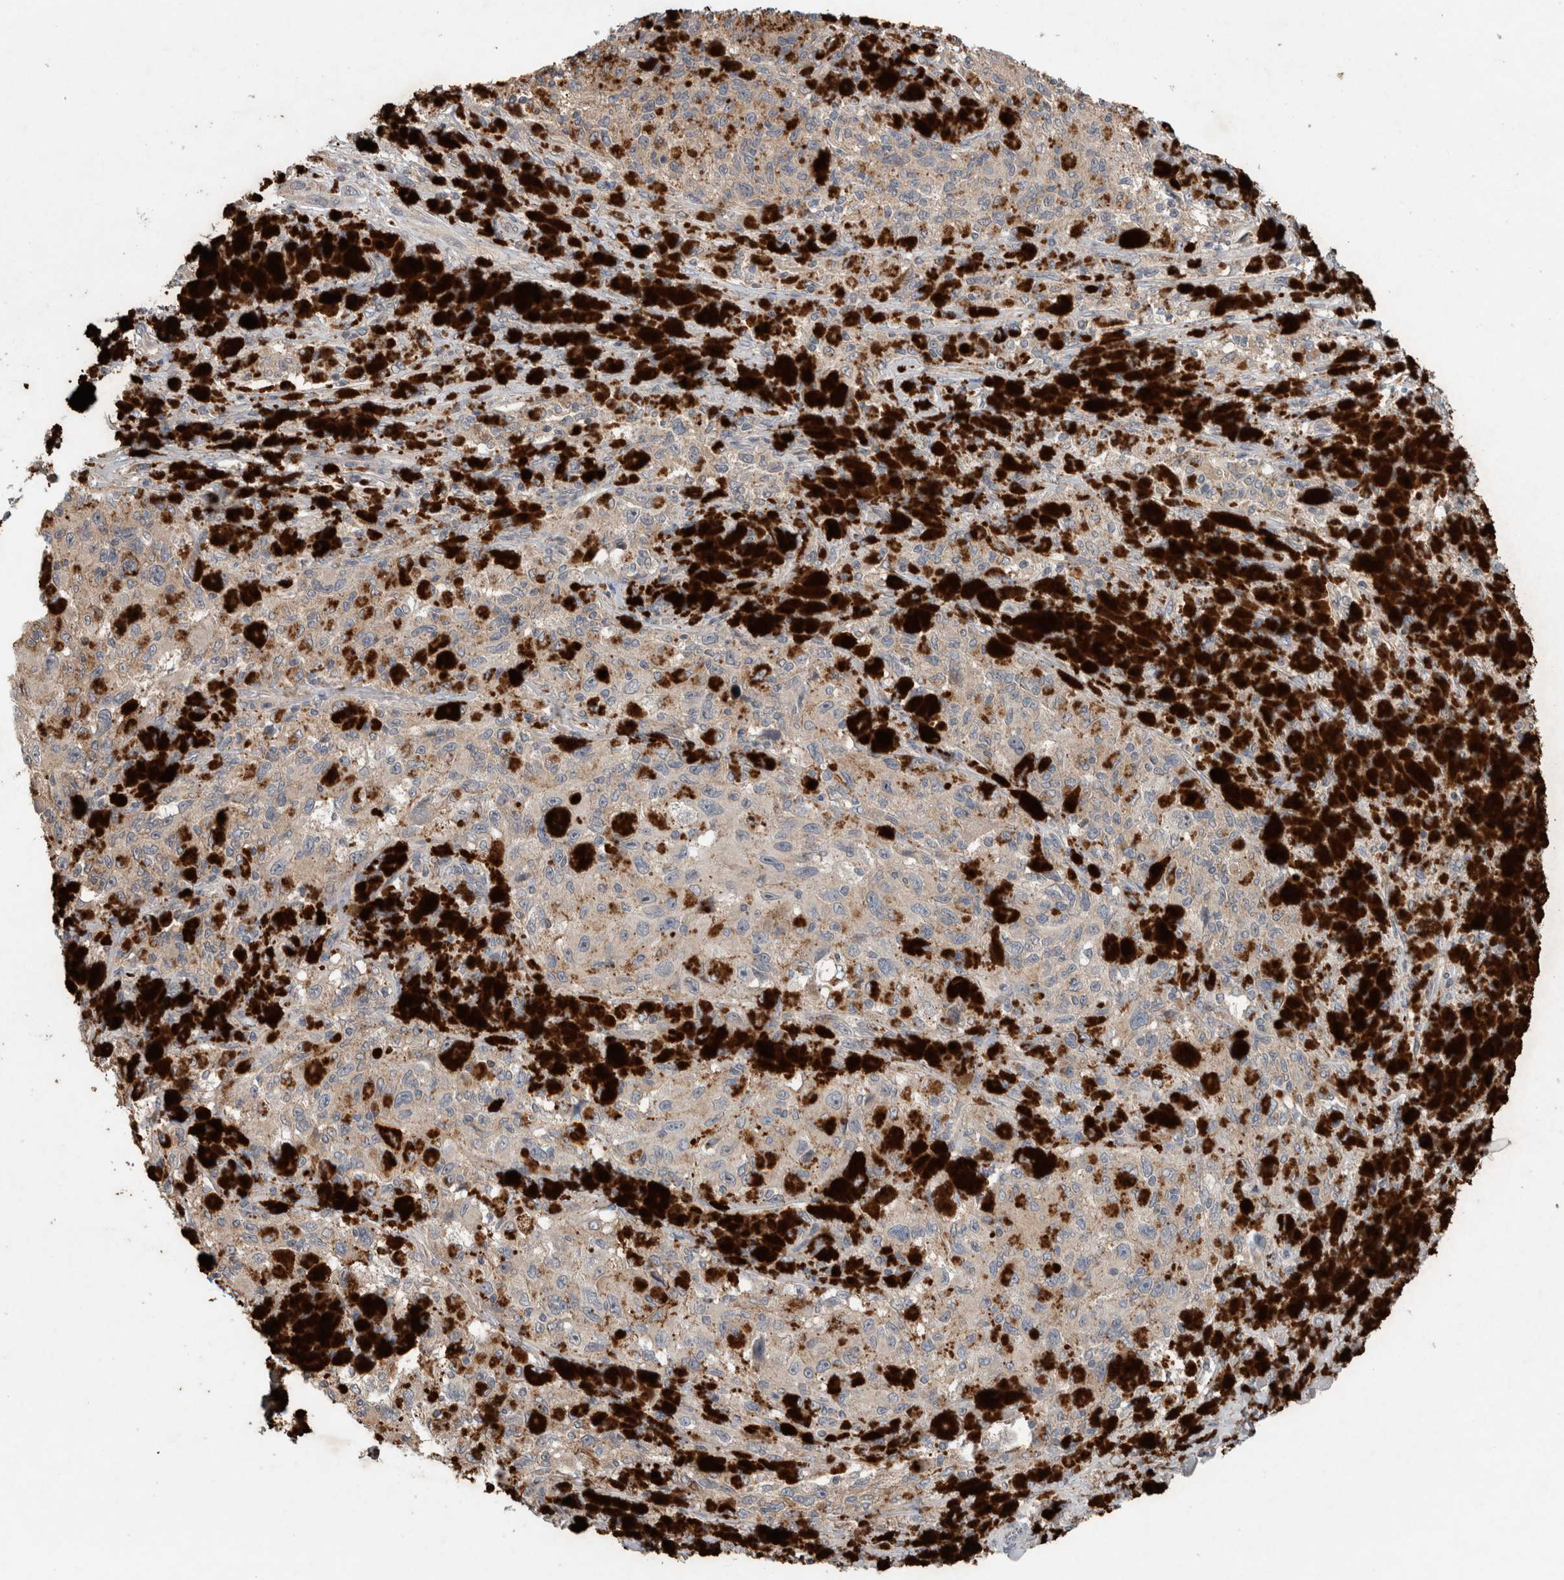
{"staining": {"intensity": "negative", "quantity": "none", "location": "none"}, "tissue": "melanoma", "cell_type": "Tumor cells", "image_type": "cancer", "snomed": [{"axis": "morphology", "description": "Malignant melanoma, NOS"}, {"axis": "topography", "description": "Skin"}], "caption": "Micrograph shows no protein positivity in tumor cells of melanoma tissue.", "gene": "TARBP1", "patient": {"sex": "female", "age": 73}}